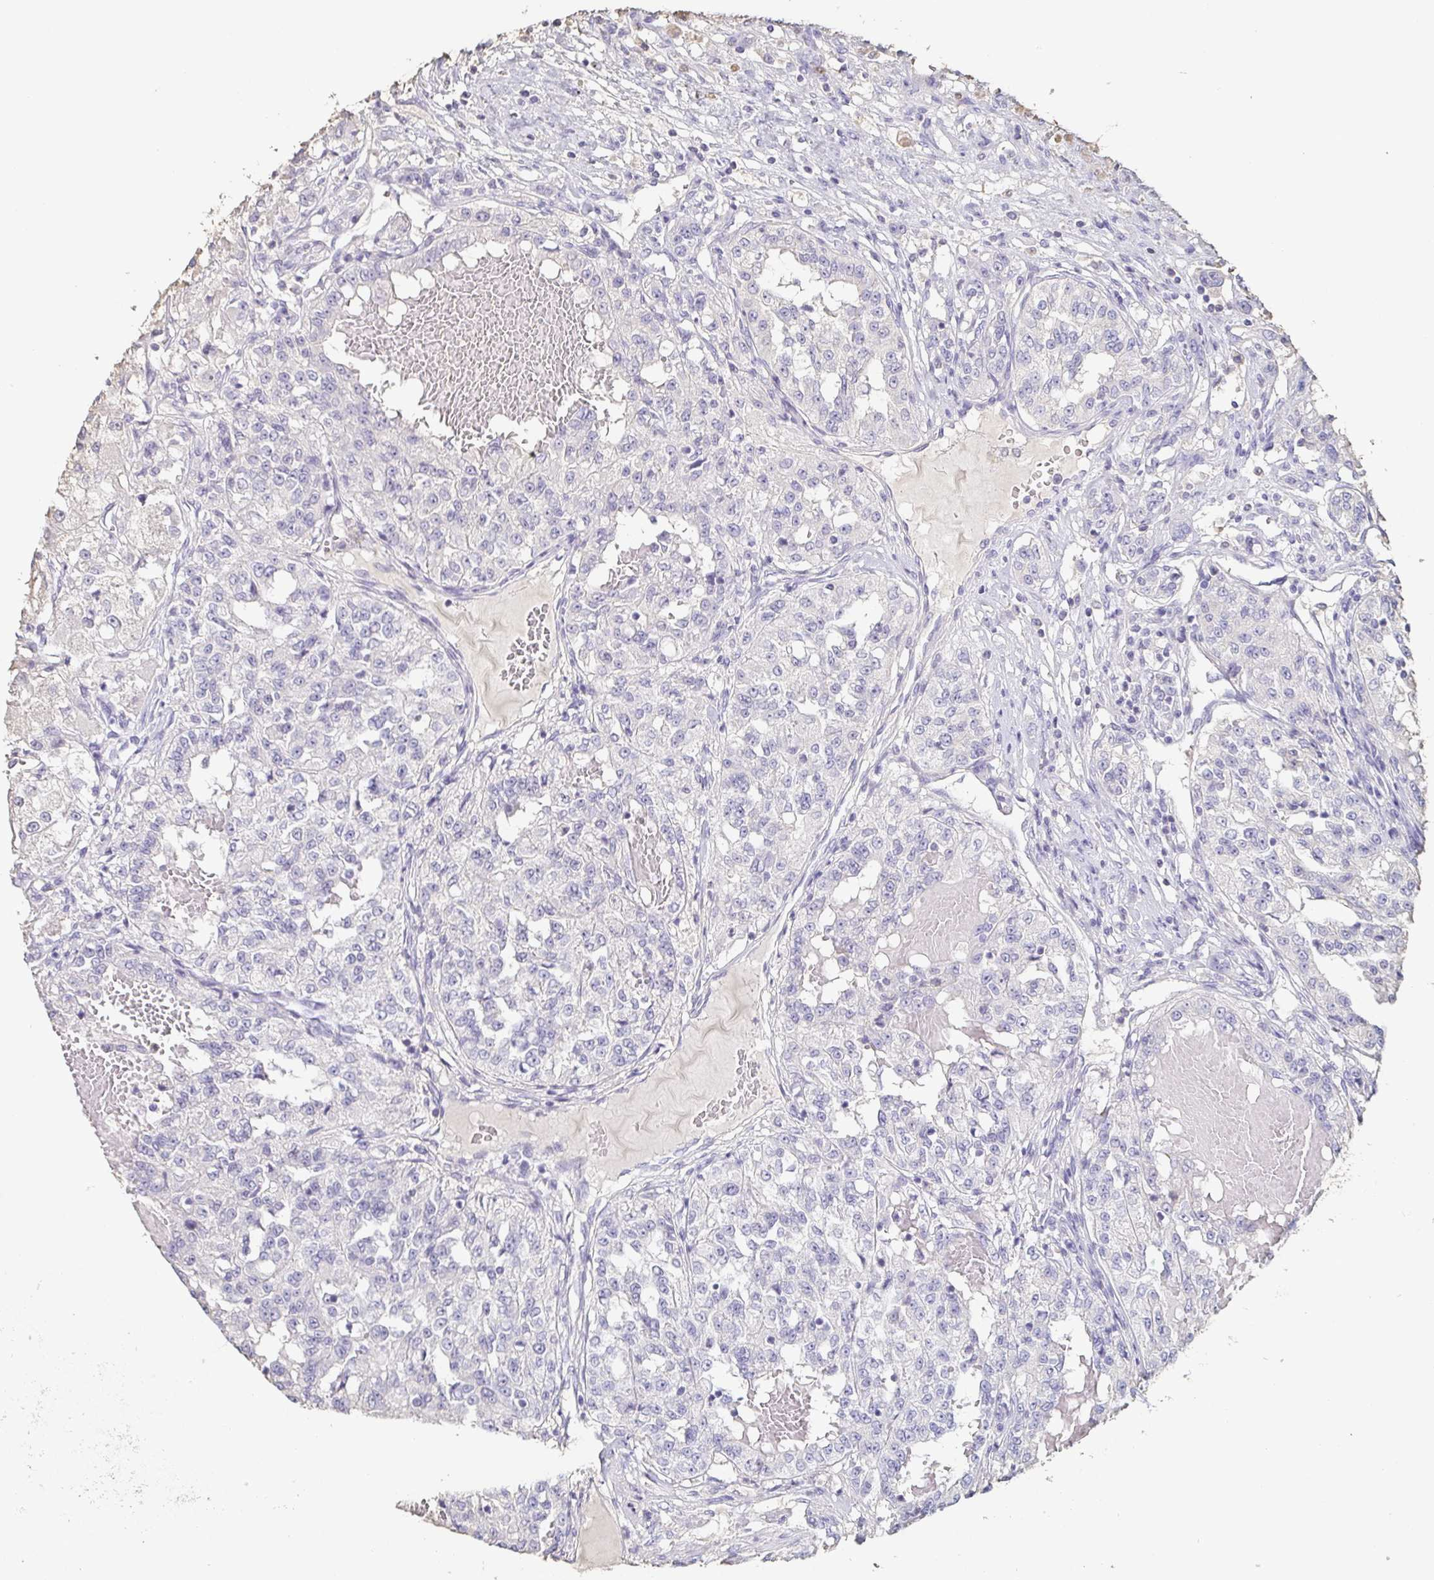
{"staining": {"intensity": "negative", "quantity": "none", "location": "none"}, "tissue": "renal cancer", "cell_type": "Tumor cells", "image_type": "cancer", "snomed": [{"axis": "morphology", "description": "Adenocarcinoma, NOS"}, {"axis": "topography", "description": "Kidney"}], "caption": "Immunohistochemistry of renal cancer reveals no positivity in tumor cells.", "gene": "BPIFA2", "patient": {"sex": "female", "age": 63}}